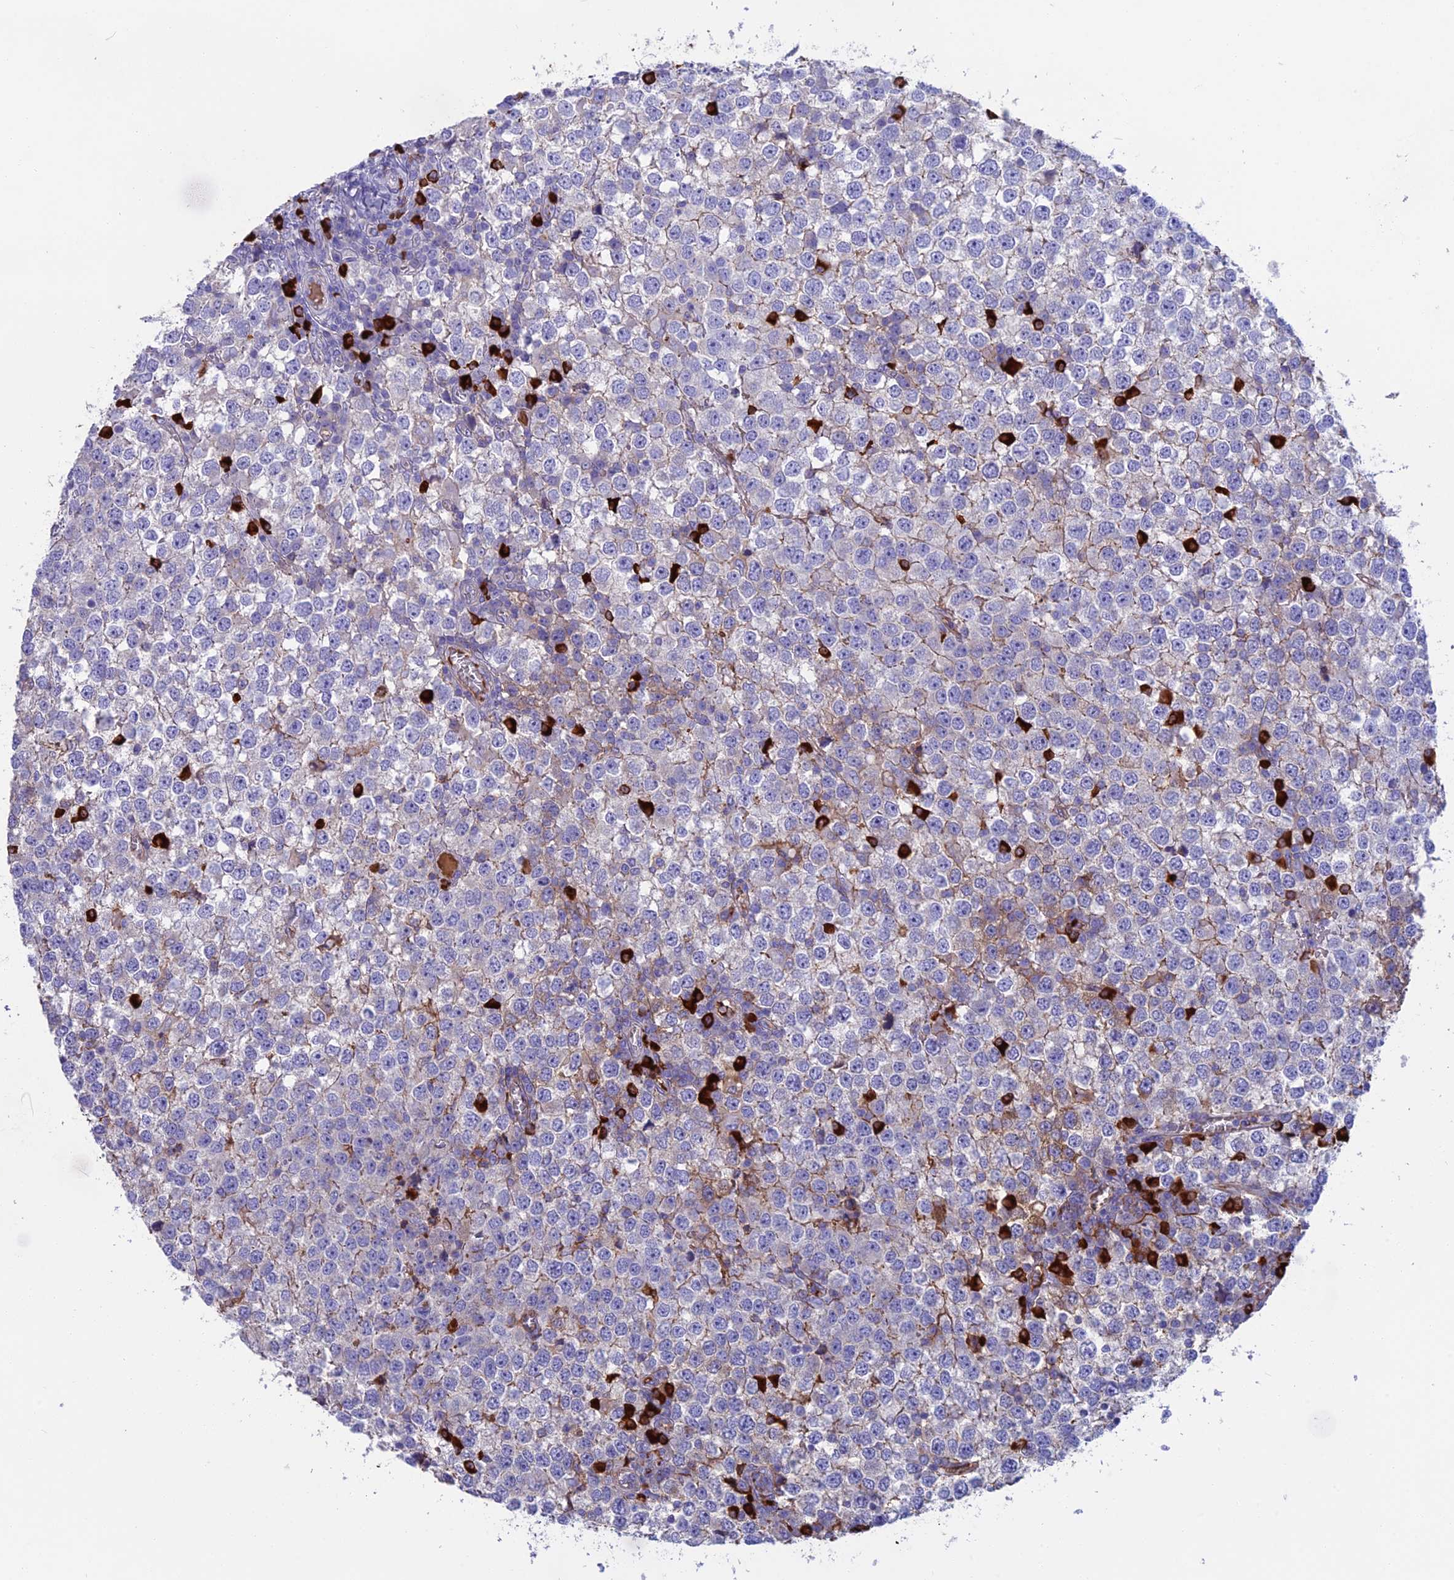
{"staining": {"intensity": "negative", "quantity": "none", "location": "none"}, "tissue": "testis cancer", "cell_type": "Tumor cells", "image_type": "cancer", "snomed": [{"axis": "morphology", "description": "Seminoma, NOS"}, {"axis": "topography", "description": "Testis"}], "caption": "A photomicrograph of human testis seminoma is negative for staining in tumor cells. Nuclei are stained in blue.", "gene": "SNAP91", "patient": {"sex": "male", "age": 65}}